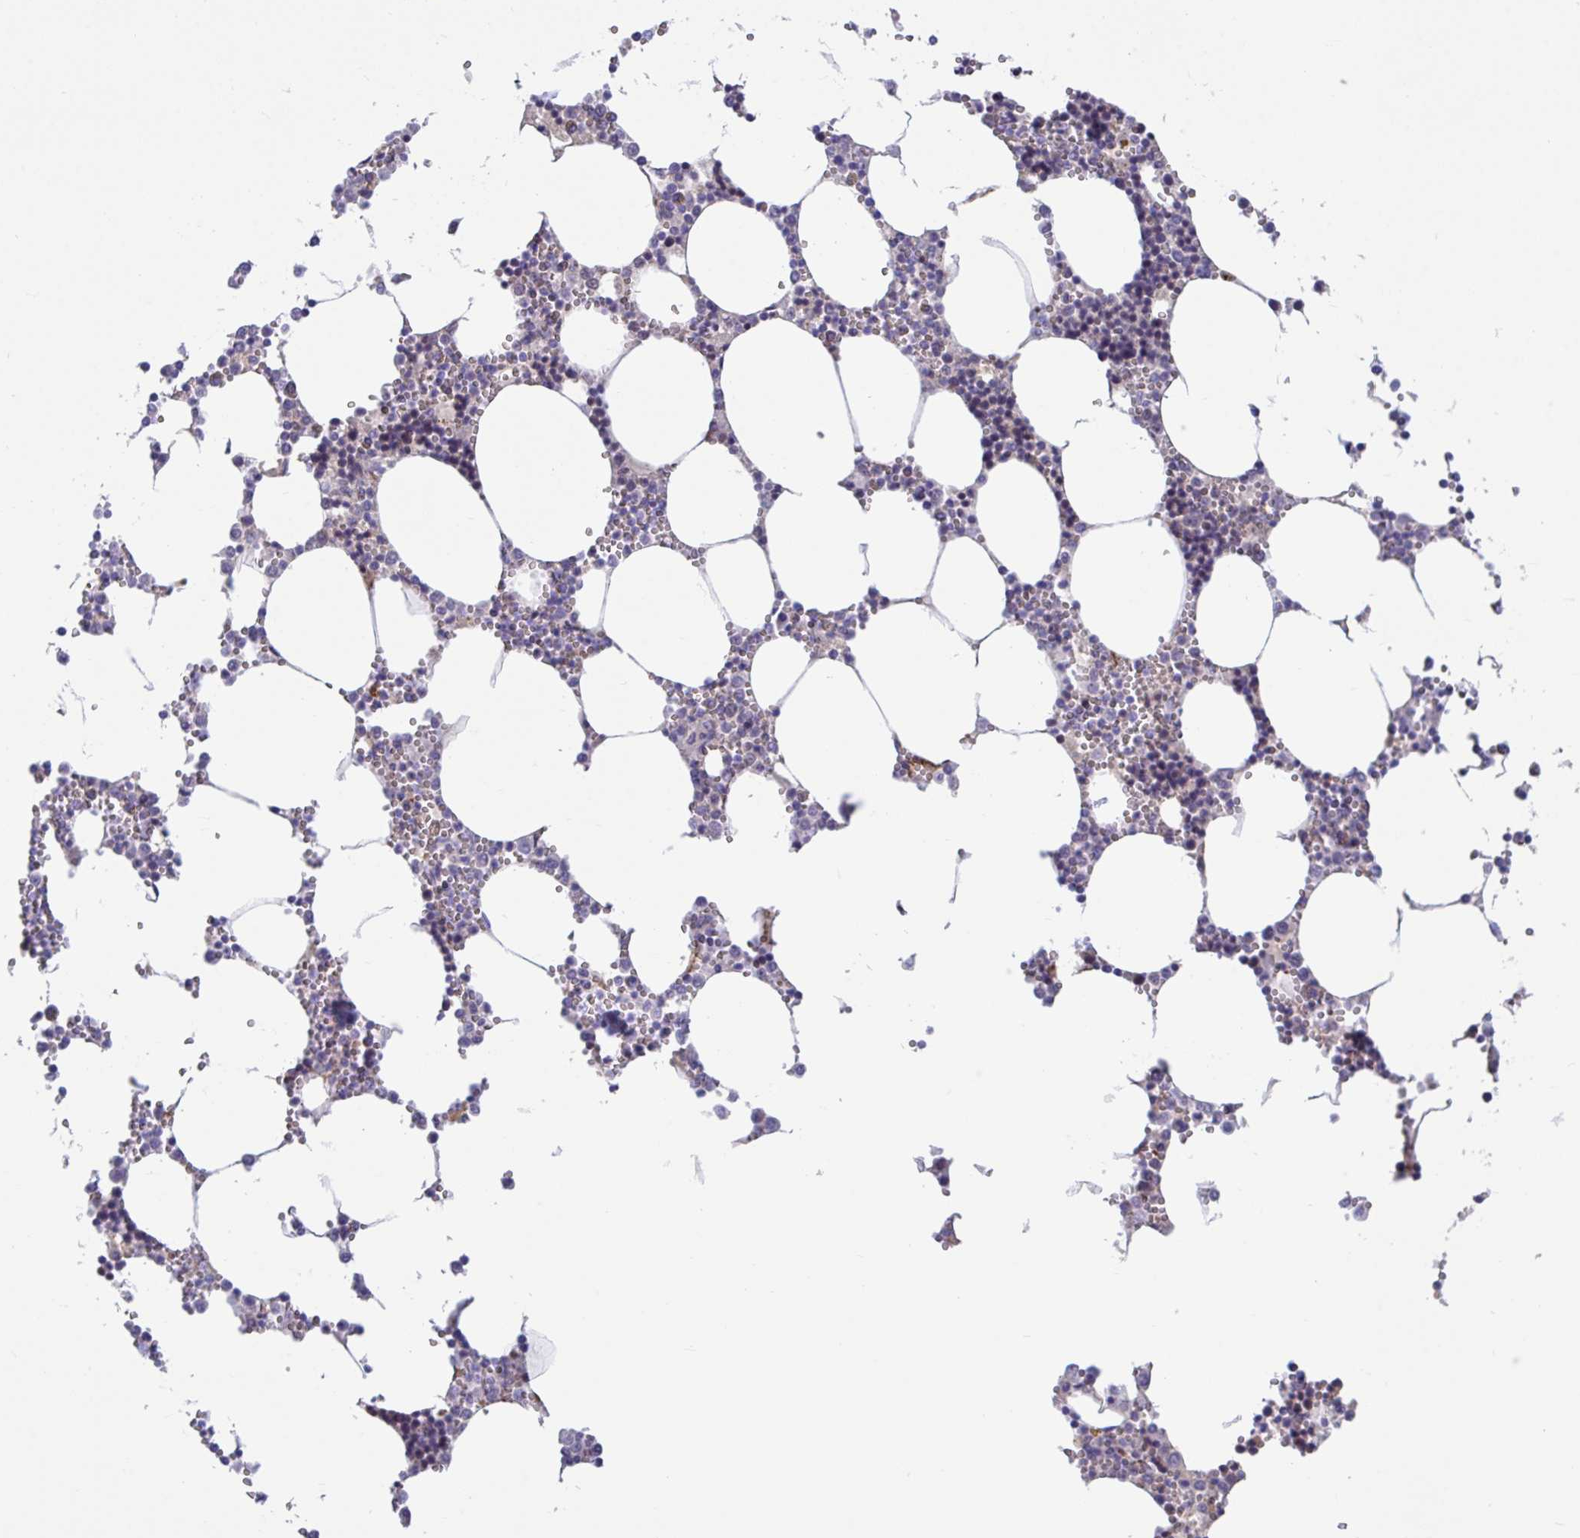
{"staining": {"intensity": "moderate", "quantity": "<25%", "location": "nuclear"}, "tissue": "bone marrow", "cell_type": "Hematopoietic cells", "image_type": "normal", "snomed": [{"axis": "morphology", "description": "Normal tissue, NOS"}, {"axis": "topography", "description": "Bone marrow"}], "caption": "High-magnification brightfield microscopy of normal bone marrow stained with DAB (3,3'-diaminobenzidine) (brown) and counterstained with hematoxylin (blue). hematopoietic cells exhibit moderate nuclear expression is present in approximately<25% of cells.", "gene": "CENPQ", "patient": {"sex": "male", "age": 54}}